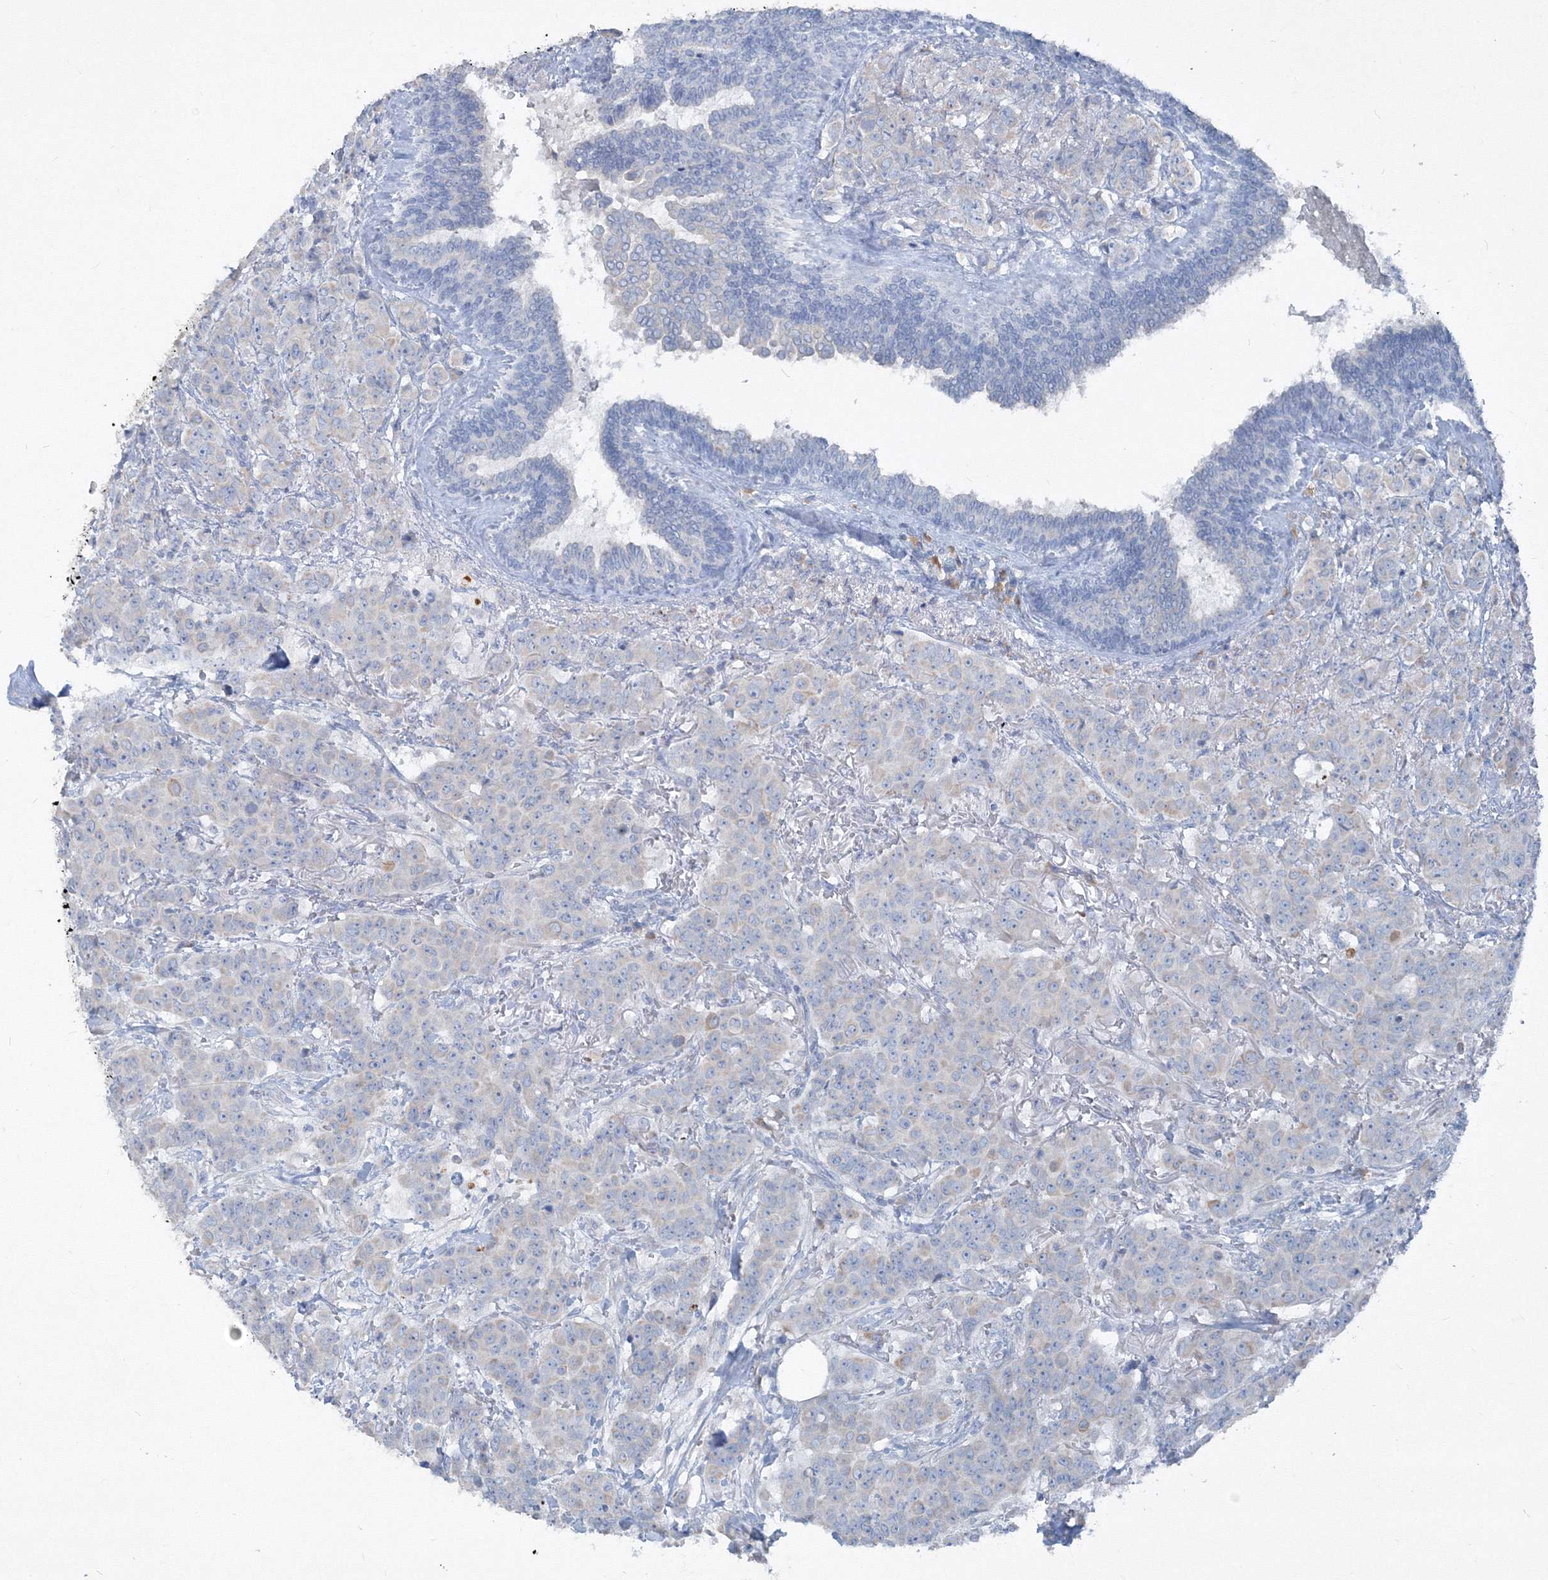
{"staining": {"intensity": "weak", "quantity": "<25%", "location": "cytoplasmic/membranous"}, "tissue": "breast cancer", "cell_type": "Tumor cells", "image_type": "cancer", "snomed": [{"axis": "morphology", "description": "Duct carcinoma"}, {"axis": "topography", "description": "Breast"}], "caption": "Tumor cells are negative for brown protein staining in breast cancer (infiltrating ductal carcinoma).", "gene": "IFNAR1", "patient": {"sex": "female", "age": 40}}